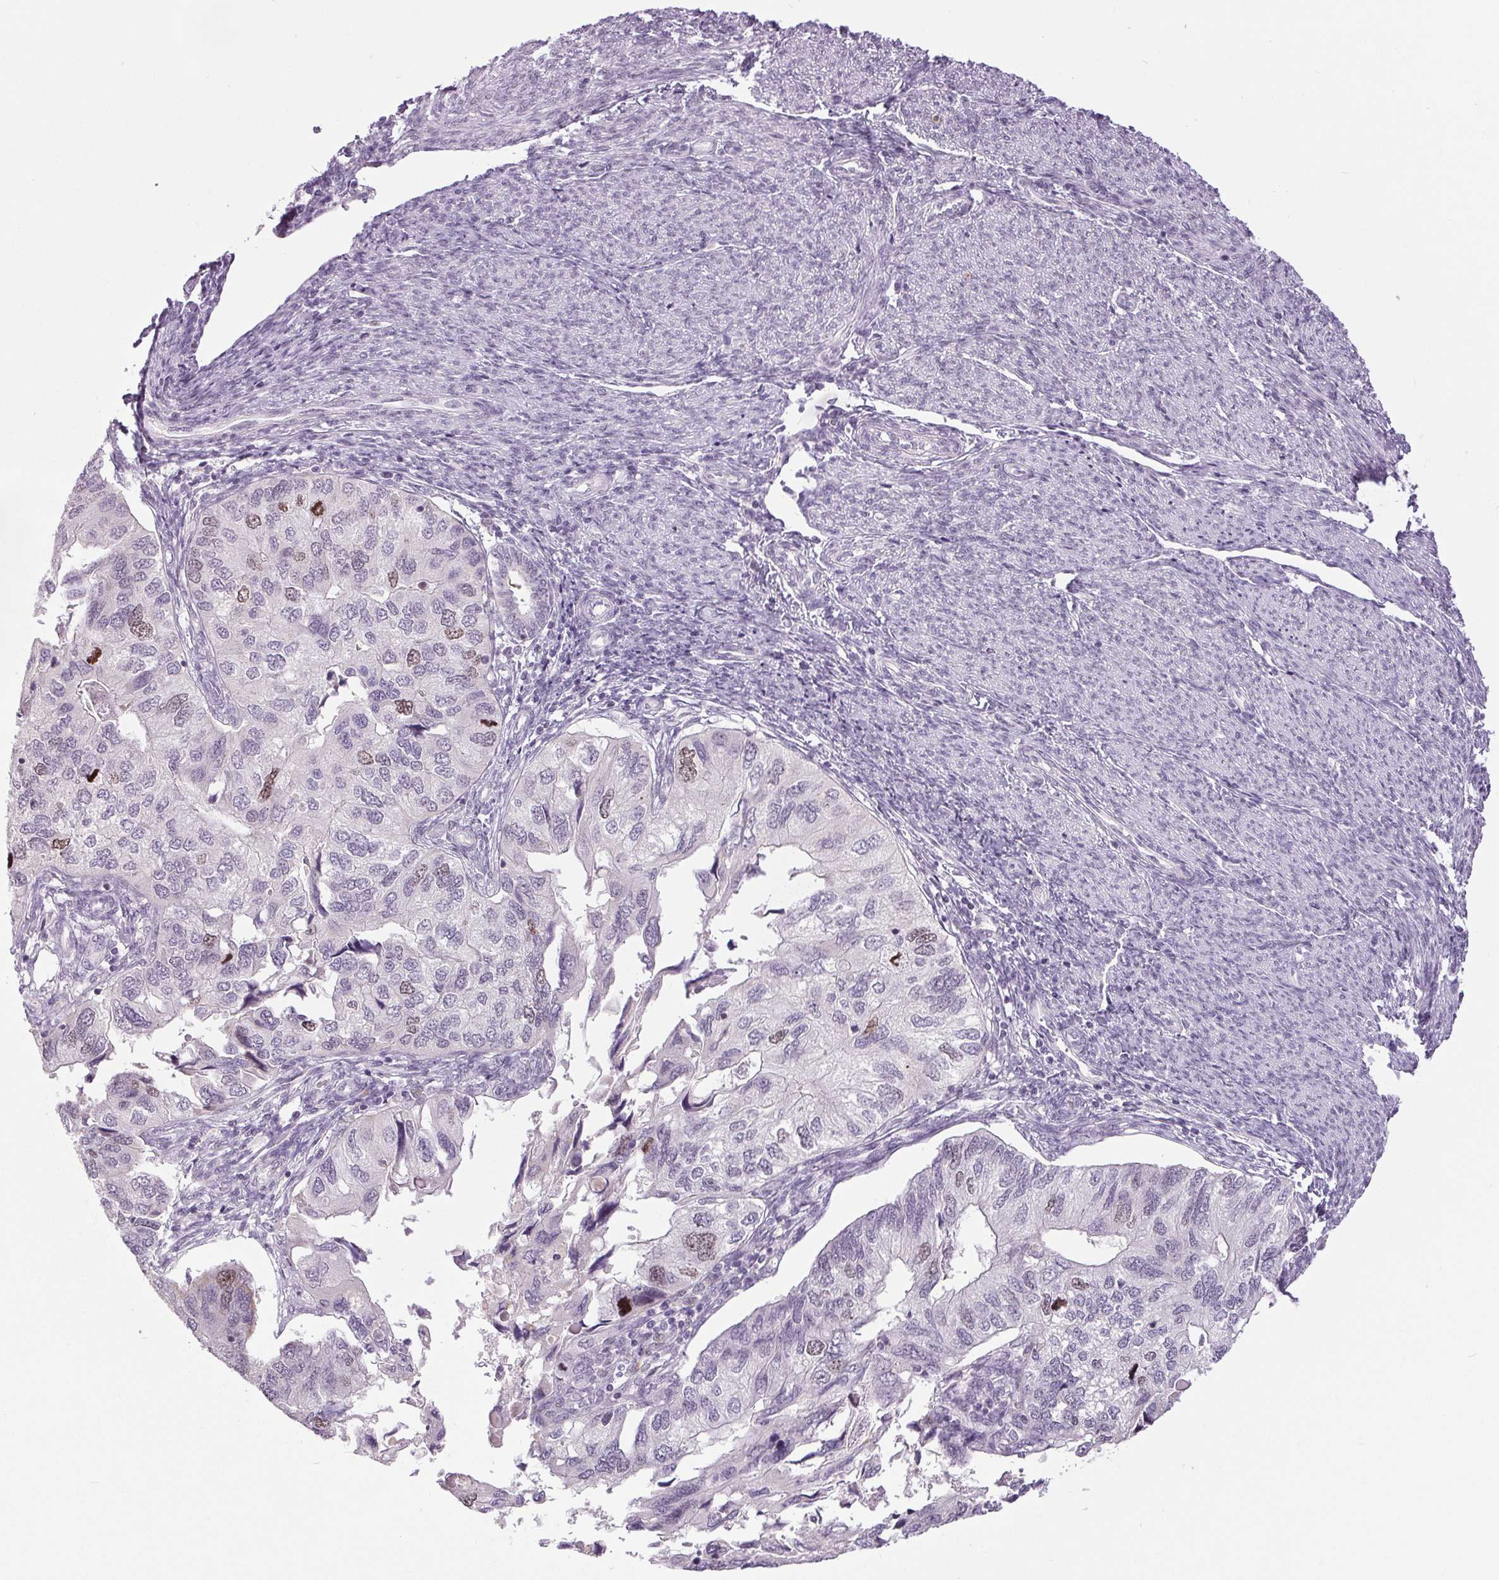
{"staining": {"intensity": "weak", "quantity": "<25%", "location": "nuclear"}, "tissue": "endometrial cancer", "cell_type": "Tumor cells", "image_type": "cancer", "snomed": [{"axis": "morphology", "description": "Carcinoma, NOS"}, {"axis": "topography", "description": "Uterus"}], "caption": "Immunohistochemistry (IHC) image of neoplastic tissue: human endometrial cancer stained with DAB (3,3'-diaminobenzidine) displays no significant protein positivity in tumor cells.", "gene": "SMIM6", "patient": {"sex": "female", "age": 76}}